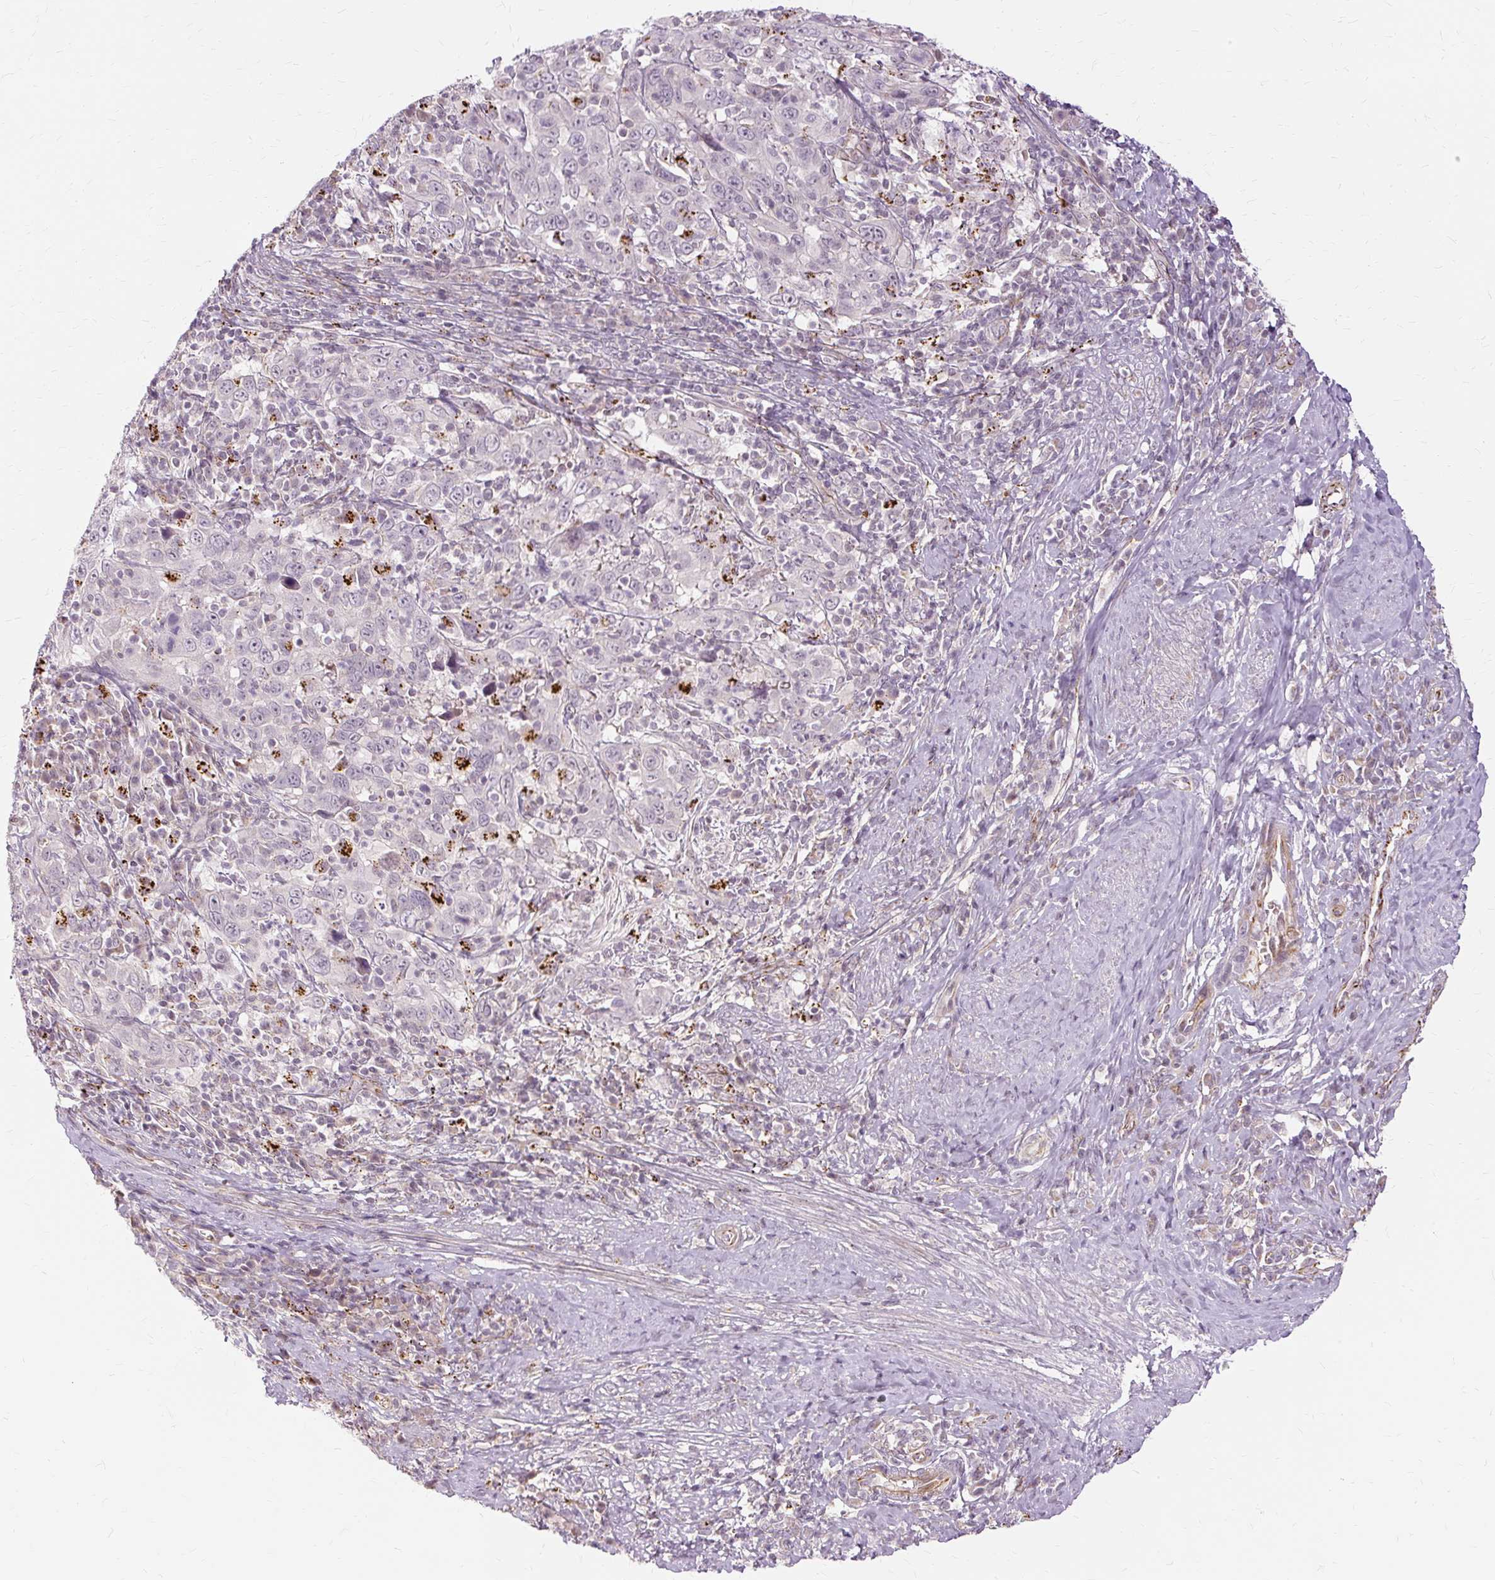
{"staining": {"intensity": "negative", "quantity": "none", "location": "none"}, "tissue": "cervical cancer", "cell_type": "Tumor cells", "image_type": "cancer", "snomed": [{"axis": "morphology", "description": "Squamous cell carcinoma, NOS"}, {"axis": "topography", "description": "Cervix"}], "caption": "The histopathology image exhibits no significant positivity in tumor cells of squamous cell carcinoma (cervical).", "gene": "MMACHC", "patient": {"sex": "female", "age": 46}}